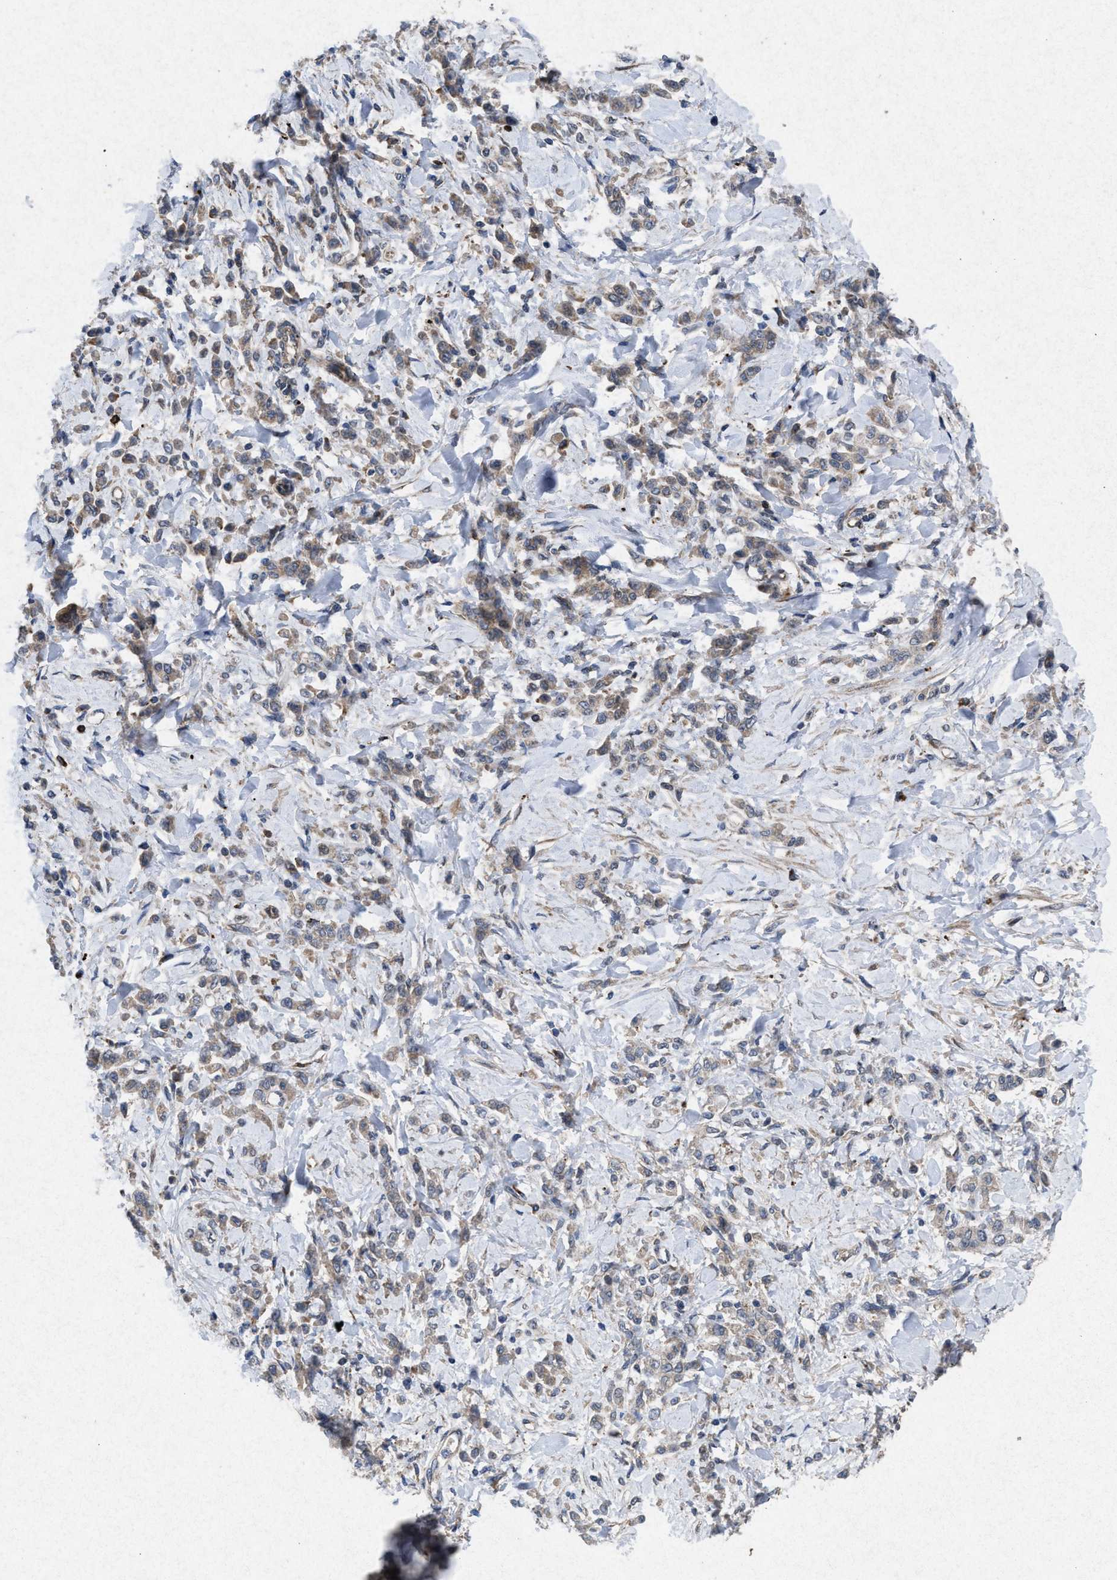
{"staining": {"intensity": "weak", "quantity": ">75%", "location": "cytoplasmic/membranous"}, "tissue": "stomach cancer", "cell_type": "Tumor cells", "image_type": "cancer", "snomed": [{"axis": "morphology", "description": "Normal tissue, NOS"}, {"axis": "morphology", "description": "Adenocarcinoma, NOS"}, {"axis": "topography", "description": "Stomach"}], "caption": "The image reveals immunohistochemical staining of stomach cancer (adenocarcinoma). There is weak cytoplasmic/membranous staining is present in approximately >75% of tumor cells.", "gene": "MSI2", "patient": {"sex": "male", "age": 82}}